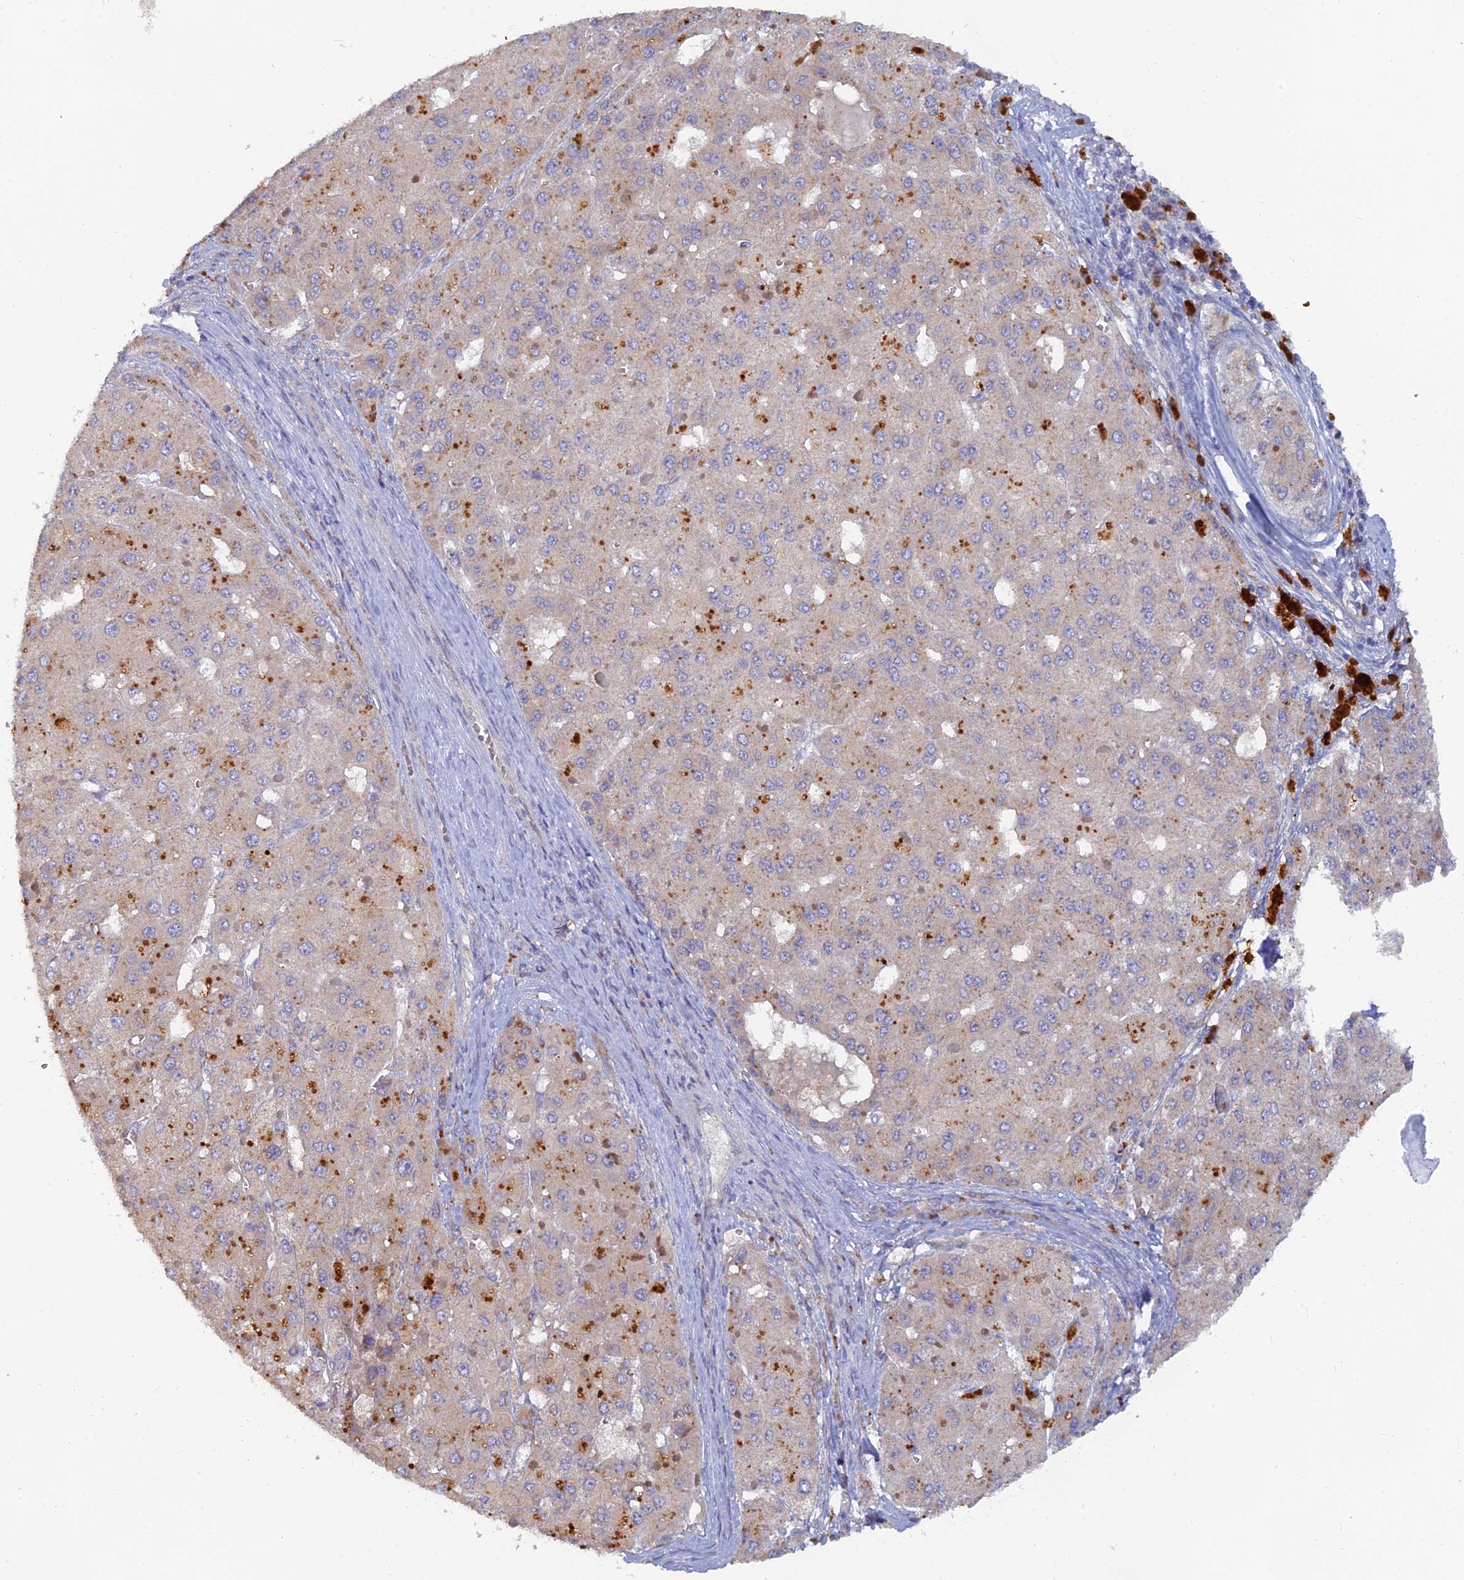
{"staining": {"intensity": "weak", "quantity": "<25%", "location": "cytoplasmic/membranous"}, "tissue": "liver cancer", "cell_type": "Tumor cells", "image_type": "cancer", "snomed": [{"axis": "morphology", "description": "Carcinoma, Hepatocellular, NOS"}, {"axis": "topography", "description": "Liver"}], "caption": "A high-resolution micrograph shows IHC staining of liver hepatocellular carcinoma, which demonstrates no significant expression in tumor cells.", "gene": "ARRDC1", "patient": {"sex": "female", "age": 73}}